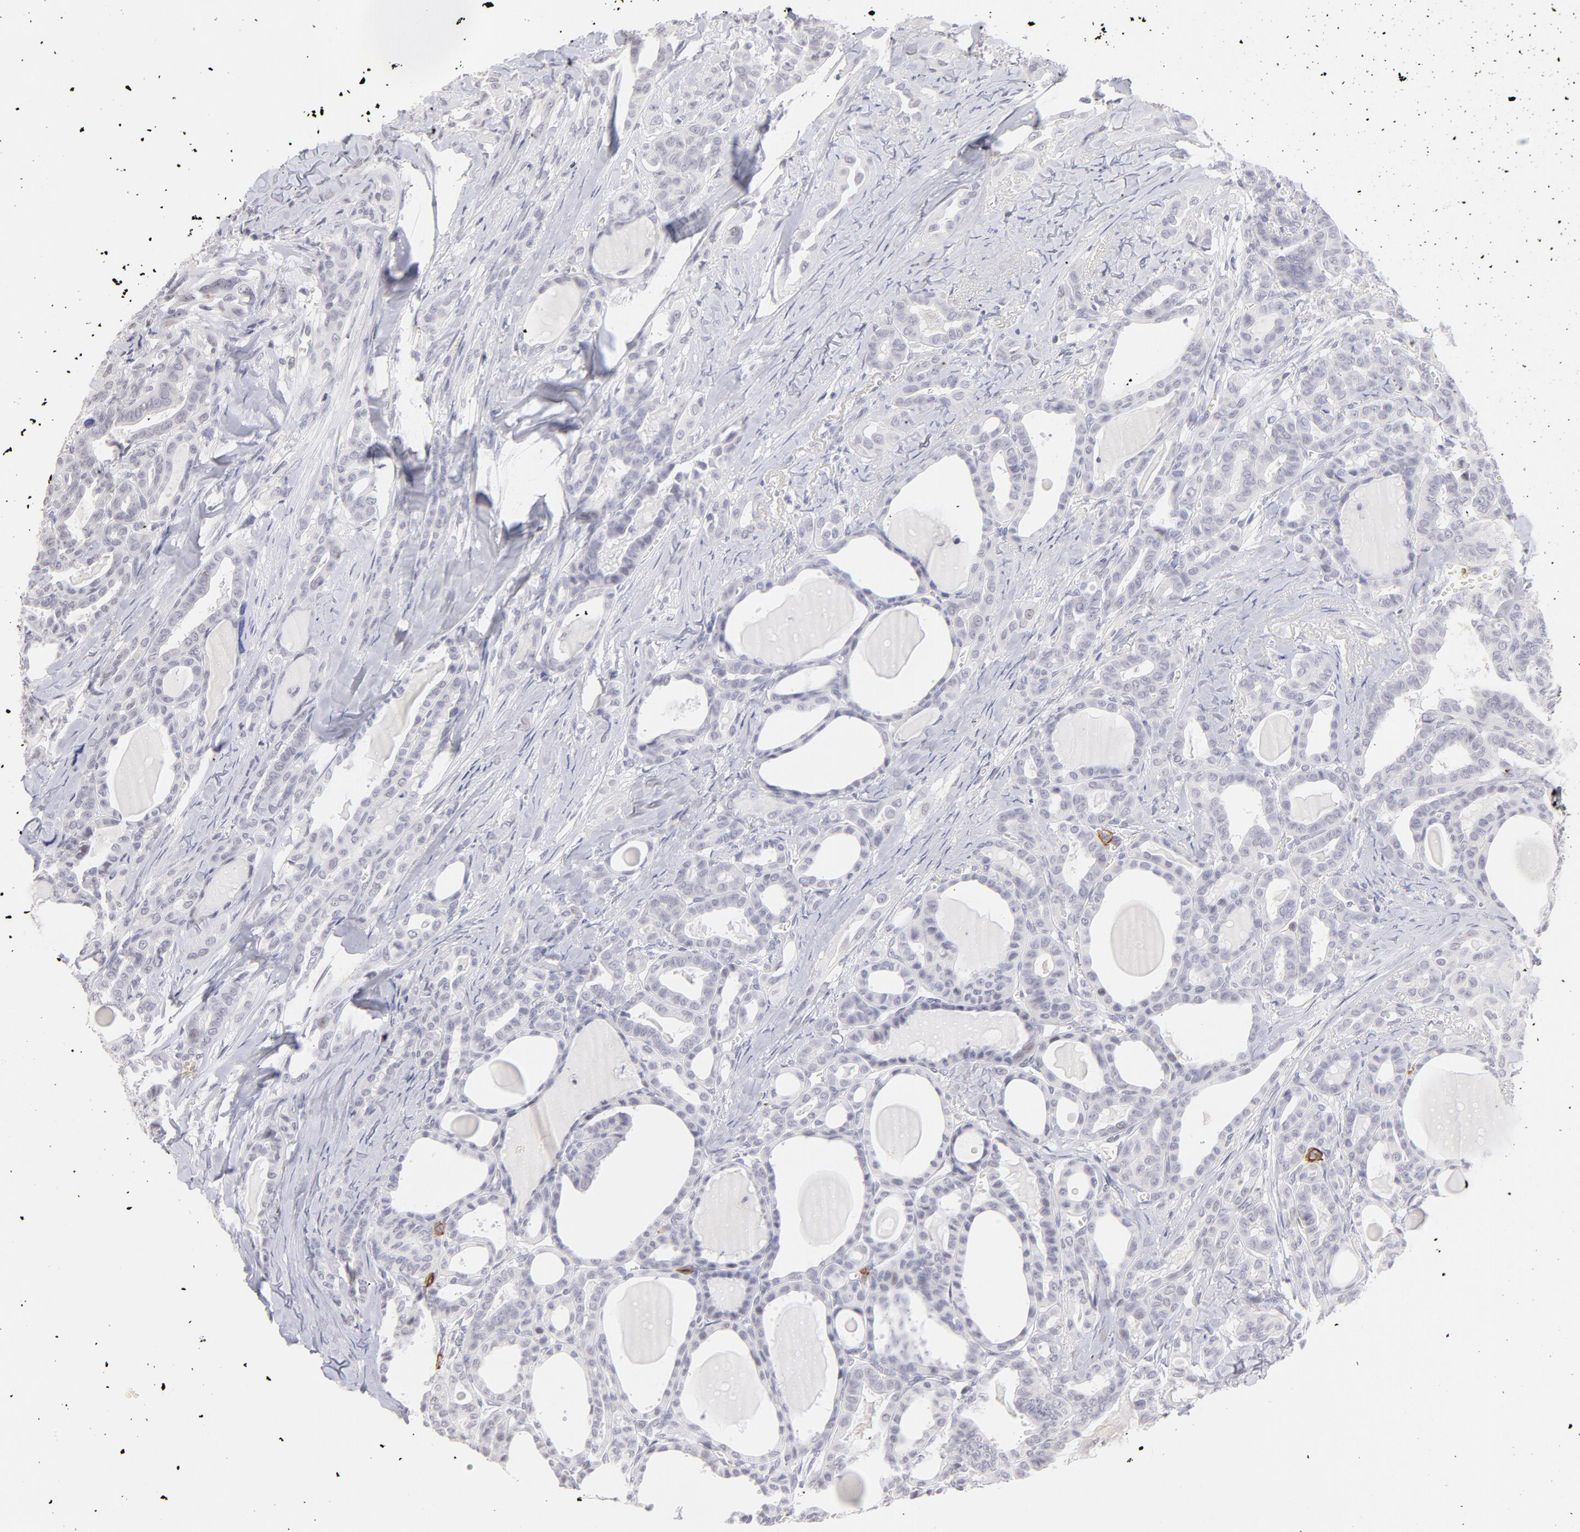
{"staining": {"intensity": "negative", "quantity": "none", "location": "none"}, "tissue": "thyroid cancer", "cell_type": "Tumor cells", "image_type": "cancer", "snomed": [{"axis": "morphology", "description": "Carcinoma, NOS"}, {"axis": "topography", "description": "Thyroid gland"}], "caption": "A micrograph of thyroid cancer stained for a protein displays no brown staining in tumor cells.", "gene": "LTB4R", "patient": {"sex": "female", "age": 91}}